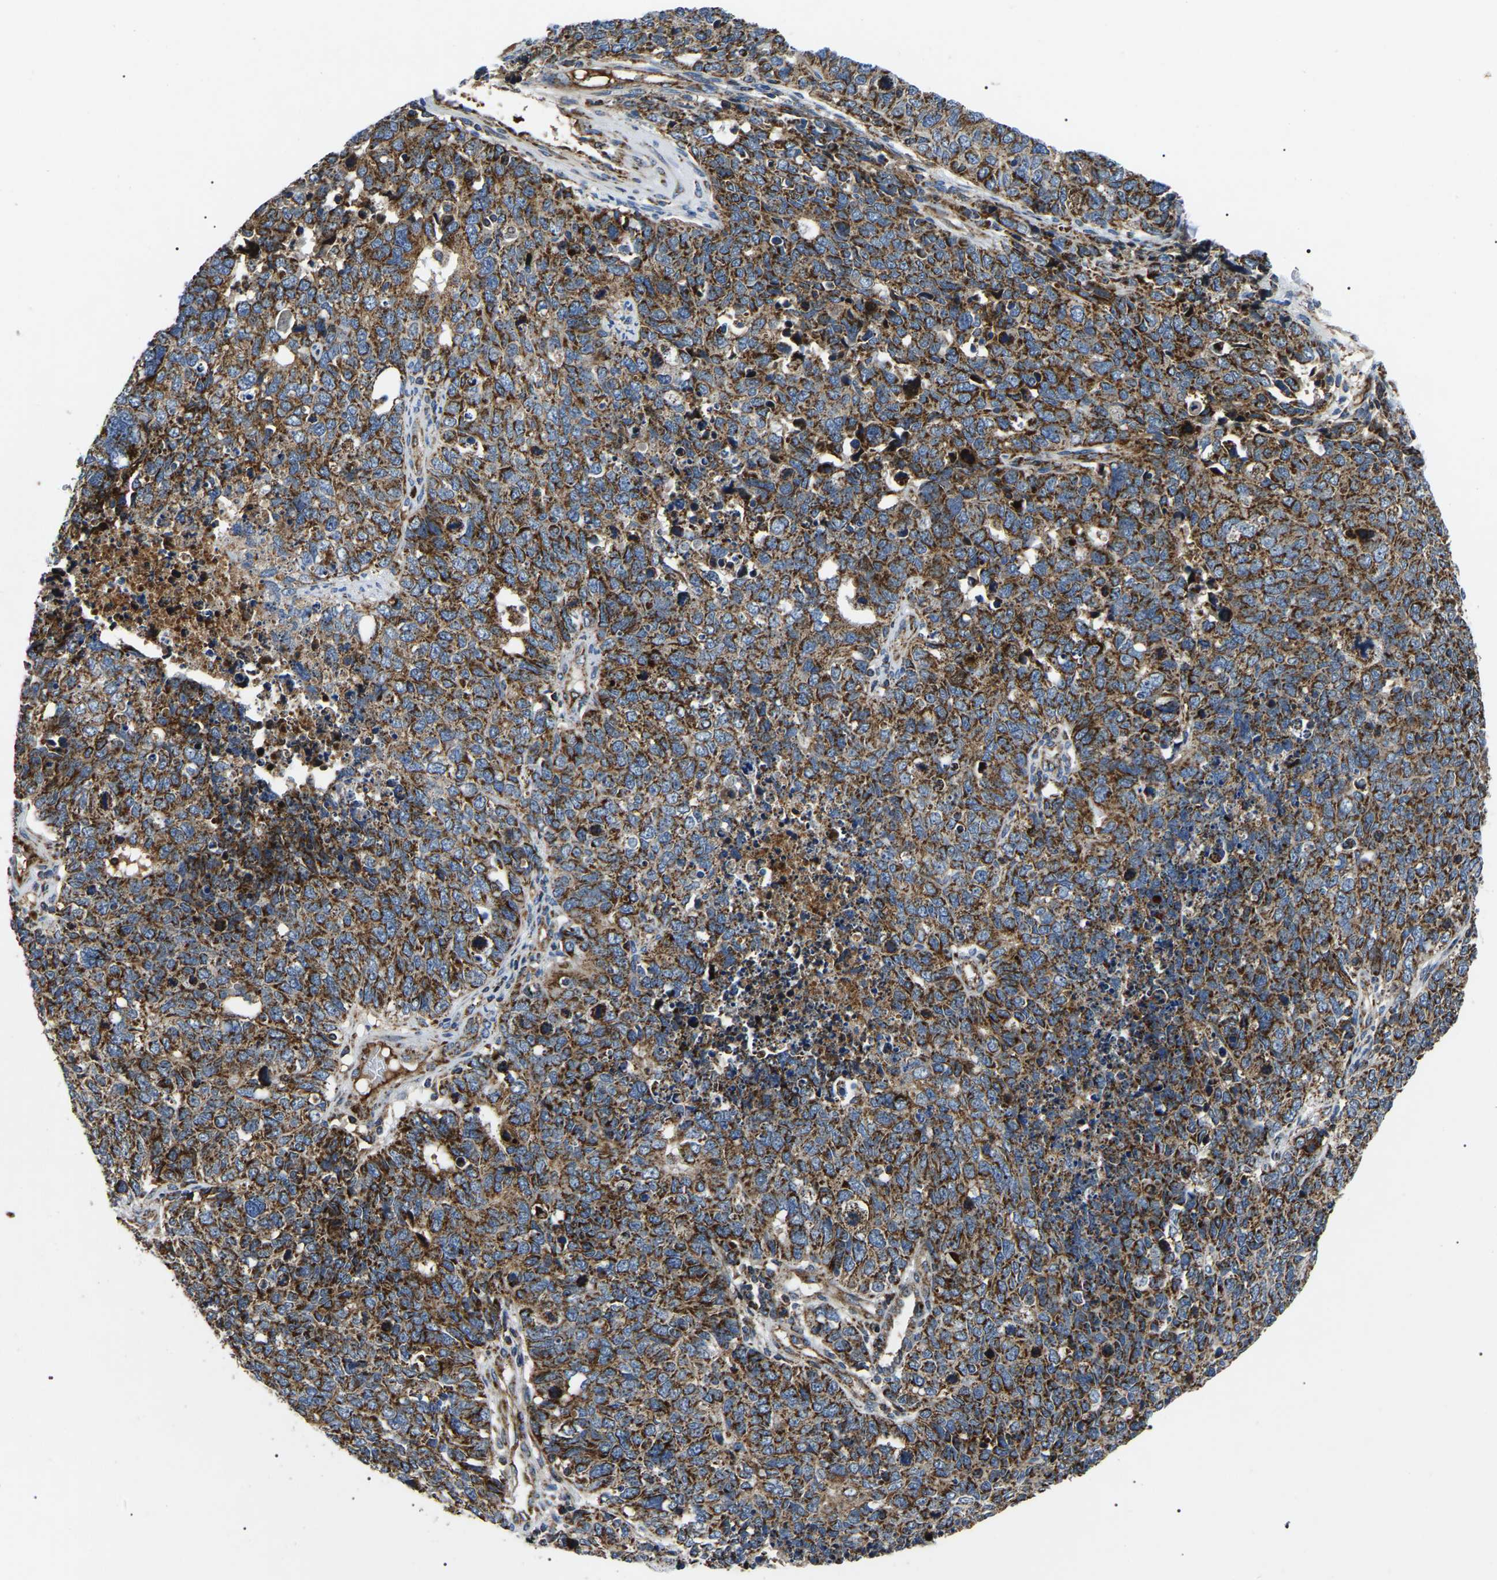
{"staining": {"intensity": "strong", "quantity": ">75%", "location": "cytoplasmic/membranous"}, "tissue": "cervical cancer", "cell_type": "Tumor cells", "image_type": "cancer", "snomed": [{"axis": "morphology", "description": "Squamous cell carcinoma, NOS"}, {"axis": "topography", "description": "Cervix"}], "caption": "The micrograph shows staining of squamous cell carcinoma (cervical), revealing strong cytoplasmic/membranous protein expression (brown color) within tumor cells.", "gene": "PPM1E", "patient": {"sex": "female", "age": 63}}